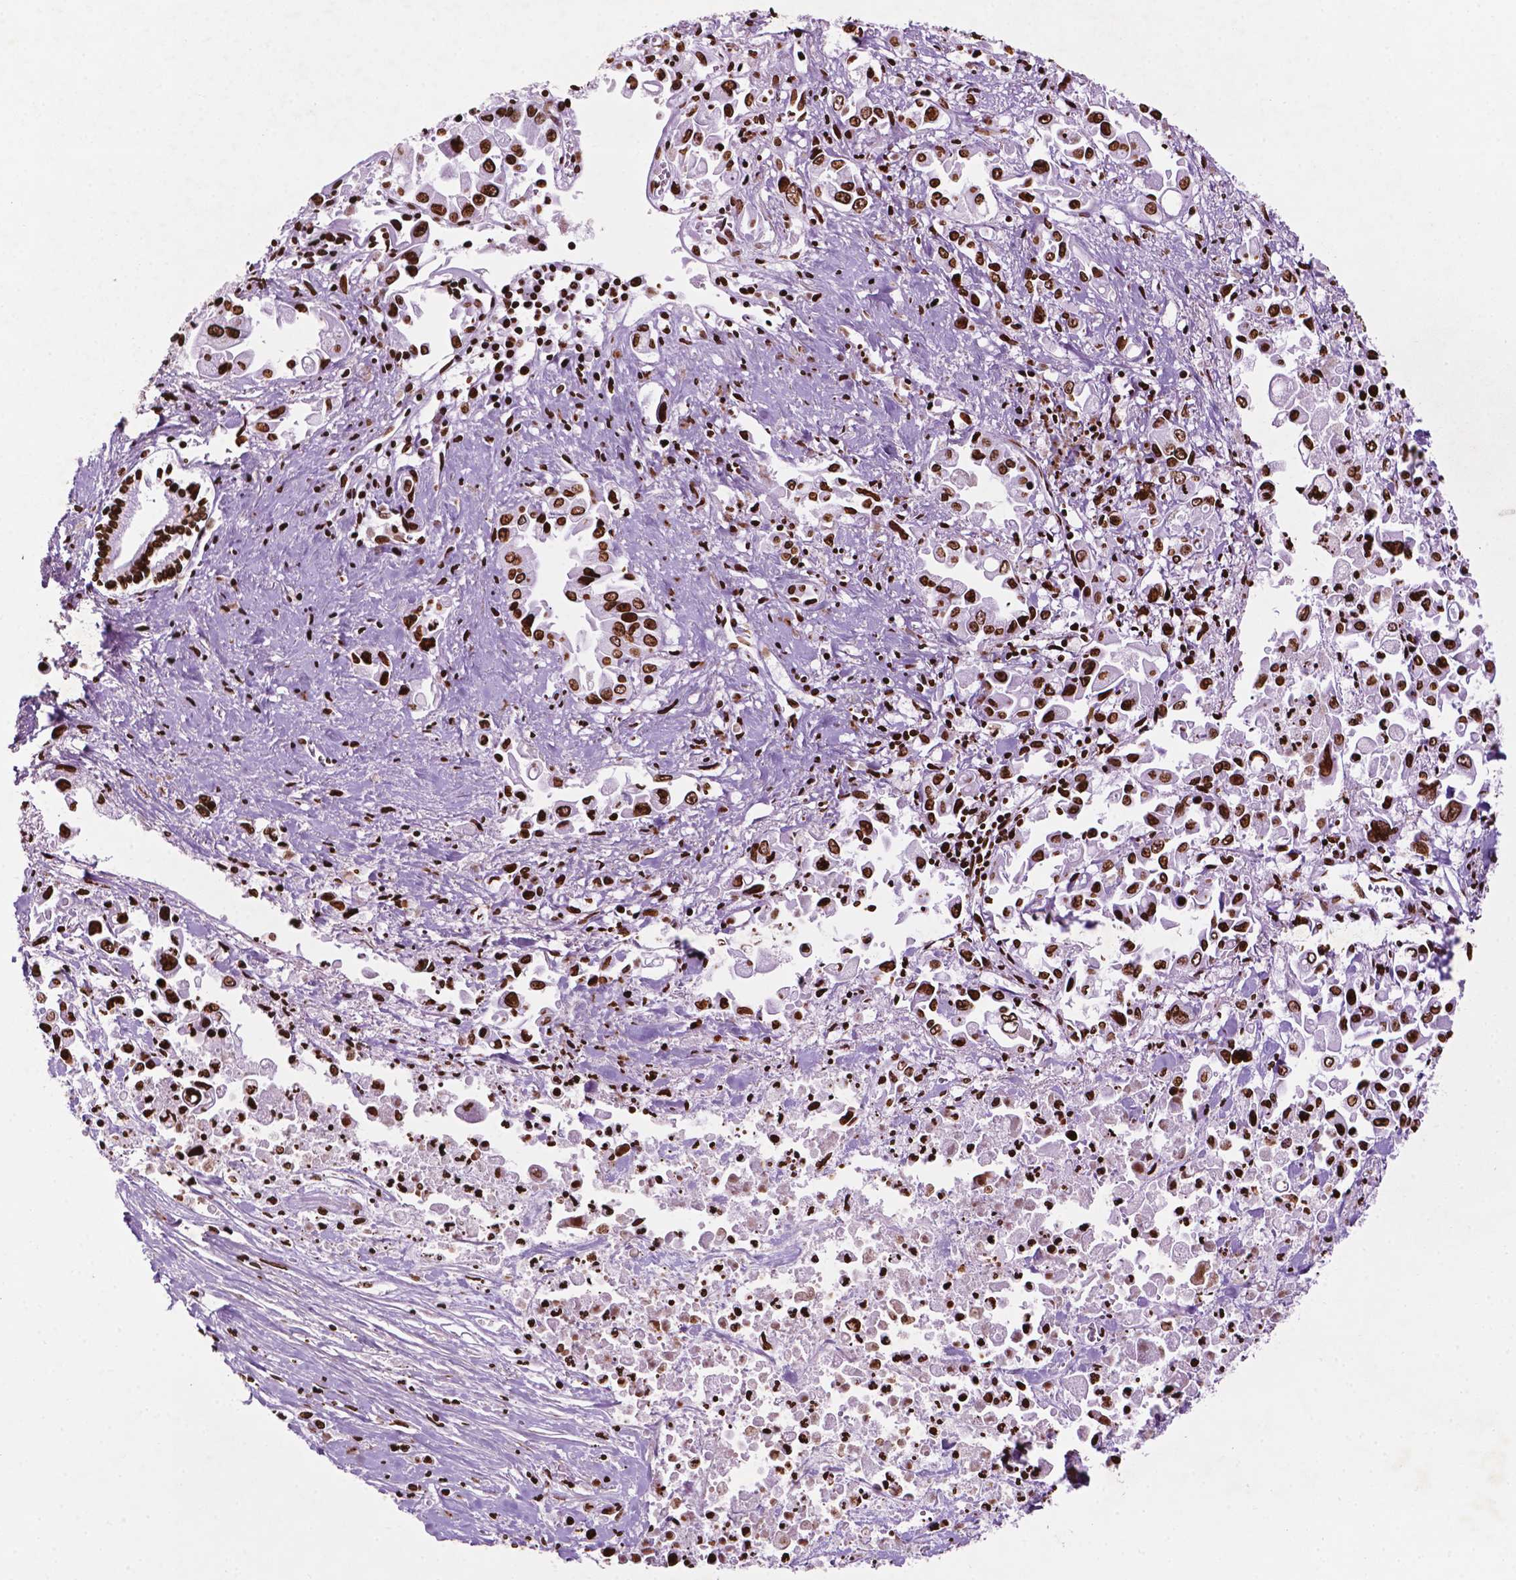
{"staining": {"intensity": "strong", "quantity": ">75%", "location": "nuclear"}, "tissue": "pancreatic cancer", "cell_type": "Tumor cells", "image_type": "cancer", "snomed": [{"axis": "morphology", "description": "Adenocarcinoma, NOS"}, {"axis": "topography", "description": "Pancreas"}], "caption": "Pancreatic cancer (adenocarcinoma) tissue displays strong nuclear positivity in approximately >75% of tumor cells", "gene": "TMEM250", "patient": {"sex": "female", "age": 83}}